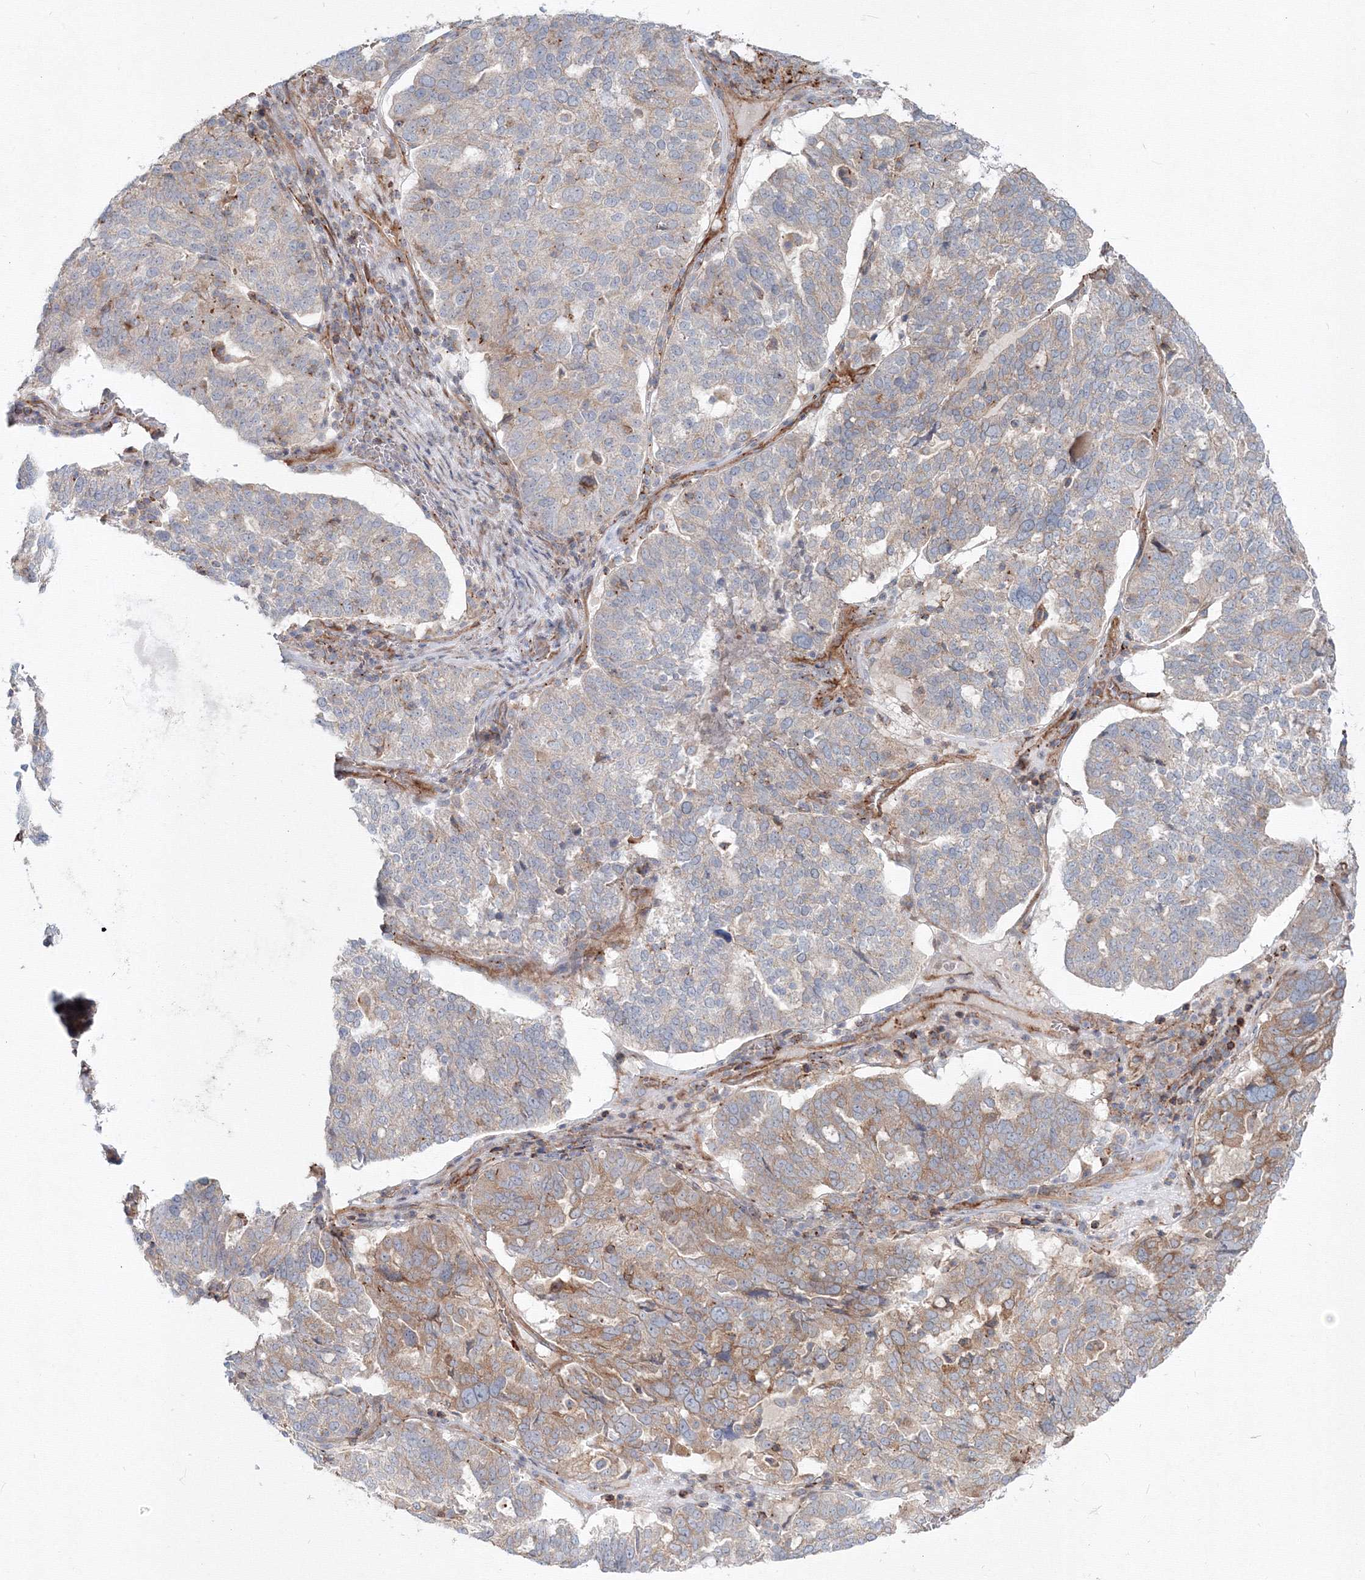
{"staining": {"intensity": "moderate", "quantity": "<25%", "location": "cytoplasmic/membranous"}, "tissue": "ovarian cancer", "cell_type": "Tumor cells", "image_type": "cancer", "snomed": [{"axis": "morphology", "description": "Cystadenocarcinoma, serous, NOS"}, {"axis": "topography", "description": "Ovary"}], "caption": "Ovarian cancer stained with a protein marker demonstrates moderate staining in tumor cells.", "gene": "SH3PXD2A", "patient": {"sex": "female", "age": 59}}